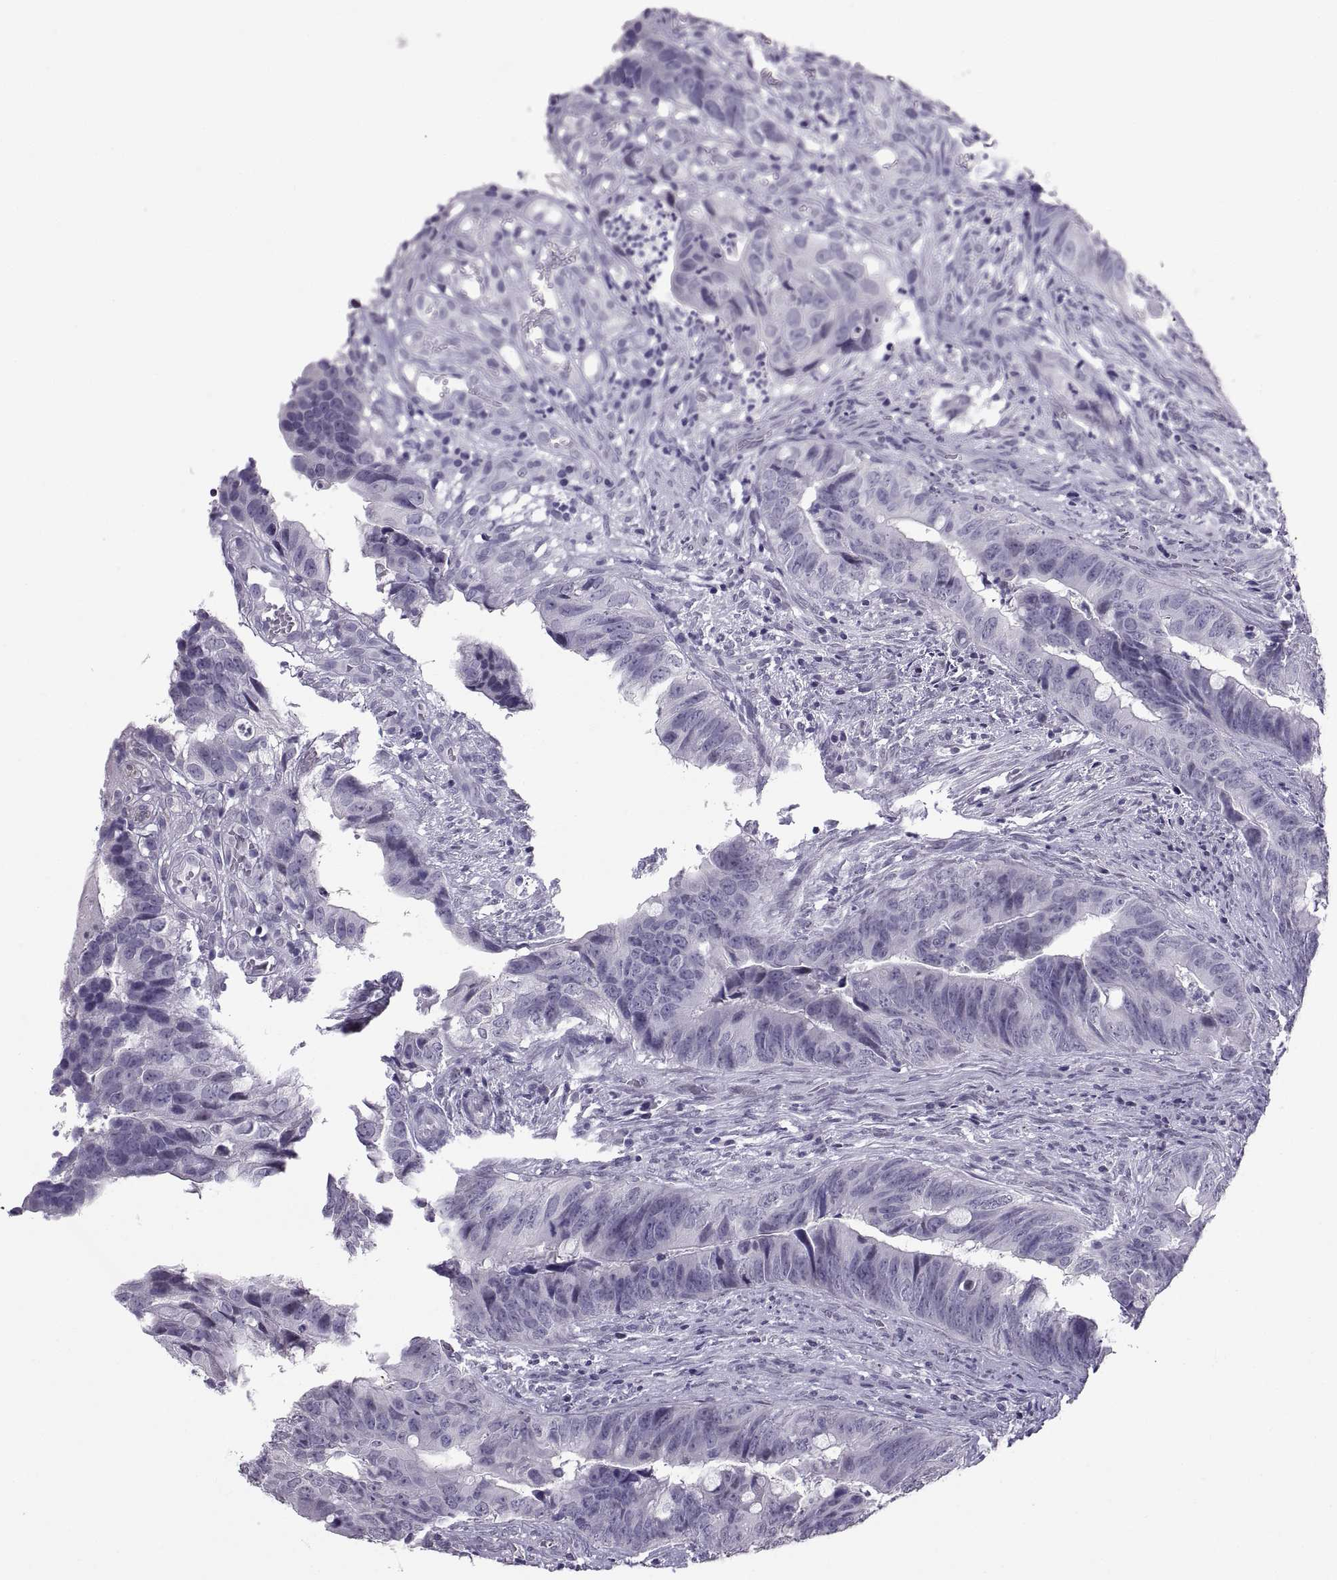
{"staining": {"intensity": "negative", "quantity": "none", "location": "none"}, "tissue": "colorectal cancer", "cell_type": "Tumor cells", "image_type": "cancer", "snomed": [{"axis": "morphology", "description": "Adenocarcinoma, NOS"}, {"axis": "topography", "description": "Colon"}], "caption": "An image of human colorectal cancer is negative for staining in tumor cells. (IHC, brightfield microscopy, high magnification).", "gene": "KRT77", "patient": {"sex": "female", "age": 82}}